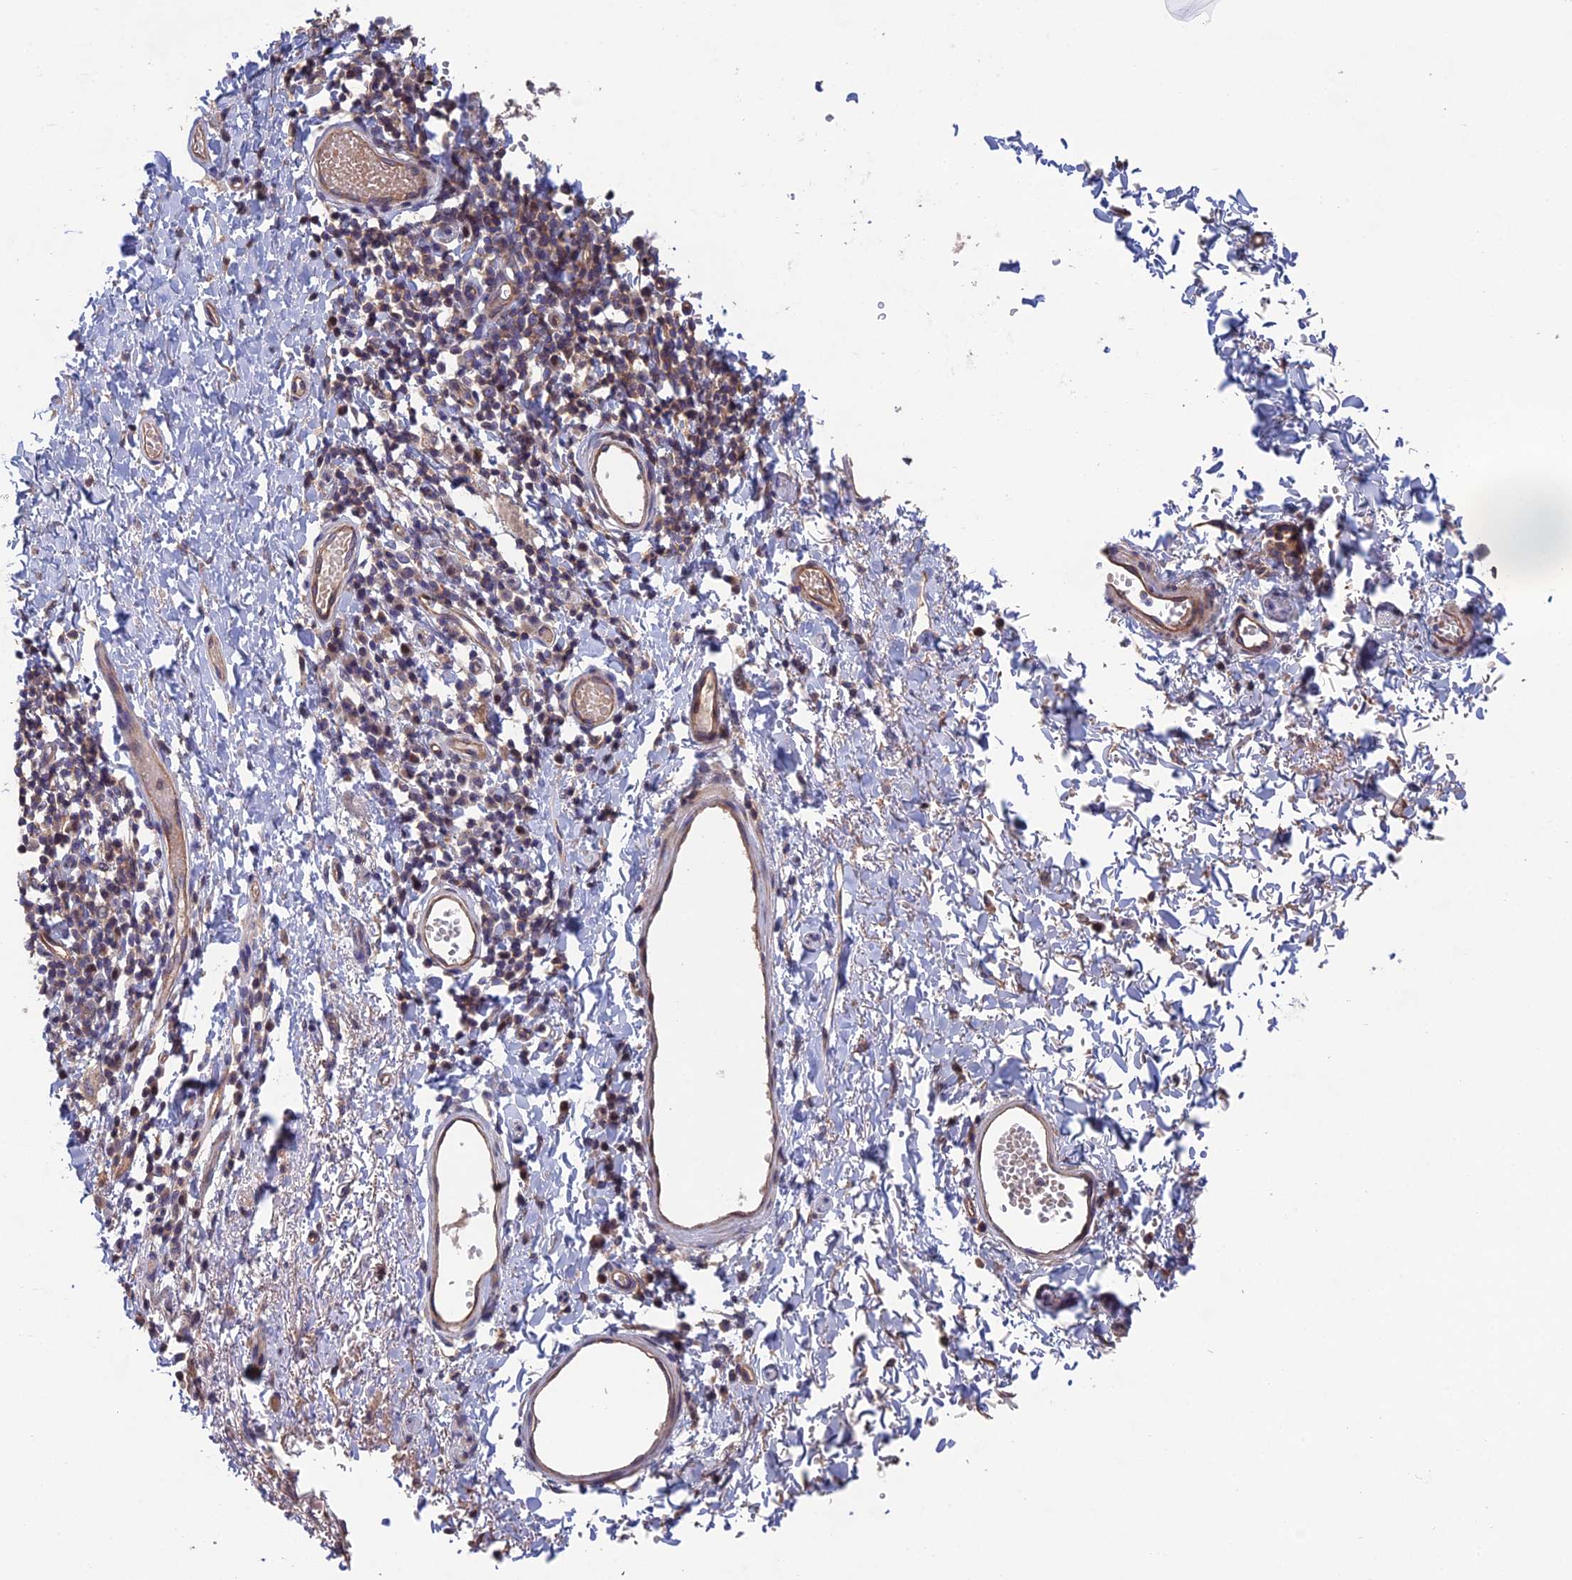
{"staining": {"intensity": "moderate", "quantity": "<25%", "location": "nuclear"}, "tissue": "skin", "cell_type": "Epidermal cells", "image_type": "normal", "snomed": [{"axis": "morphology", "description": "Normal tissue, NOS"}, {"axis": "morphology", "description": "Inflammation, NOS"}, {"axis": "topography", "description": "Vulva"}], "caption": "DAB immunohistochemical staining of normal human skin displays moderate nuclear protein positivity in about <25% of epidermal cells.", "gene": "USP37", "patient": {"sex": "female", "age": 84}}